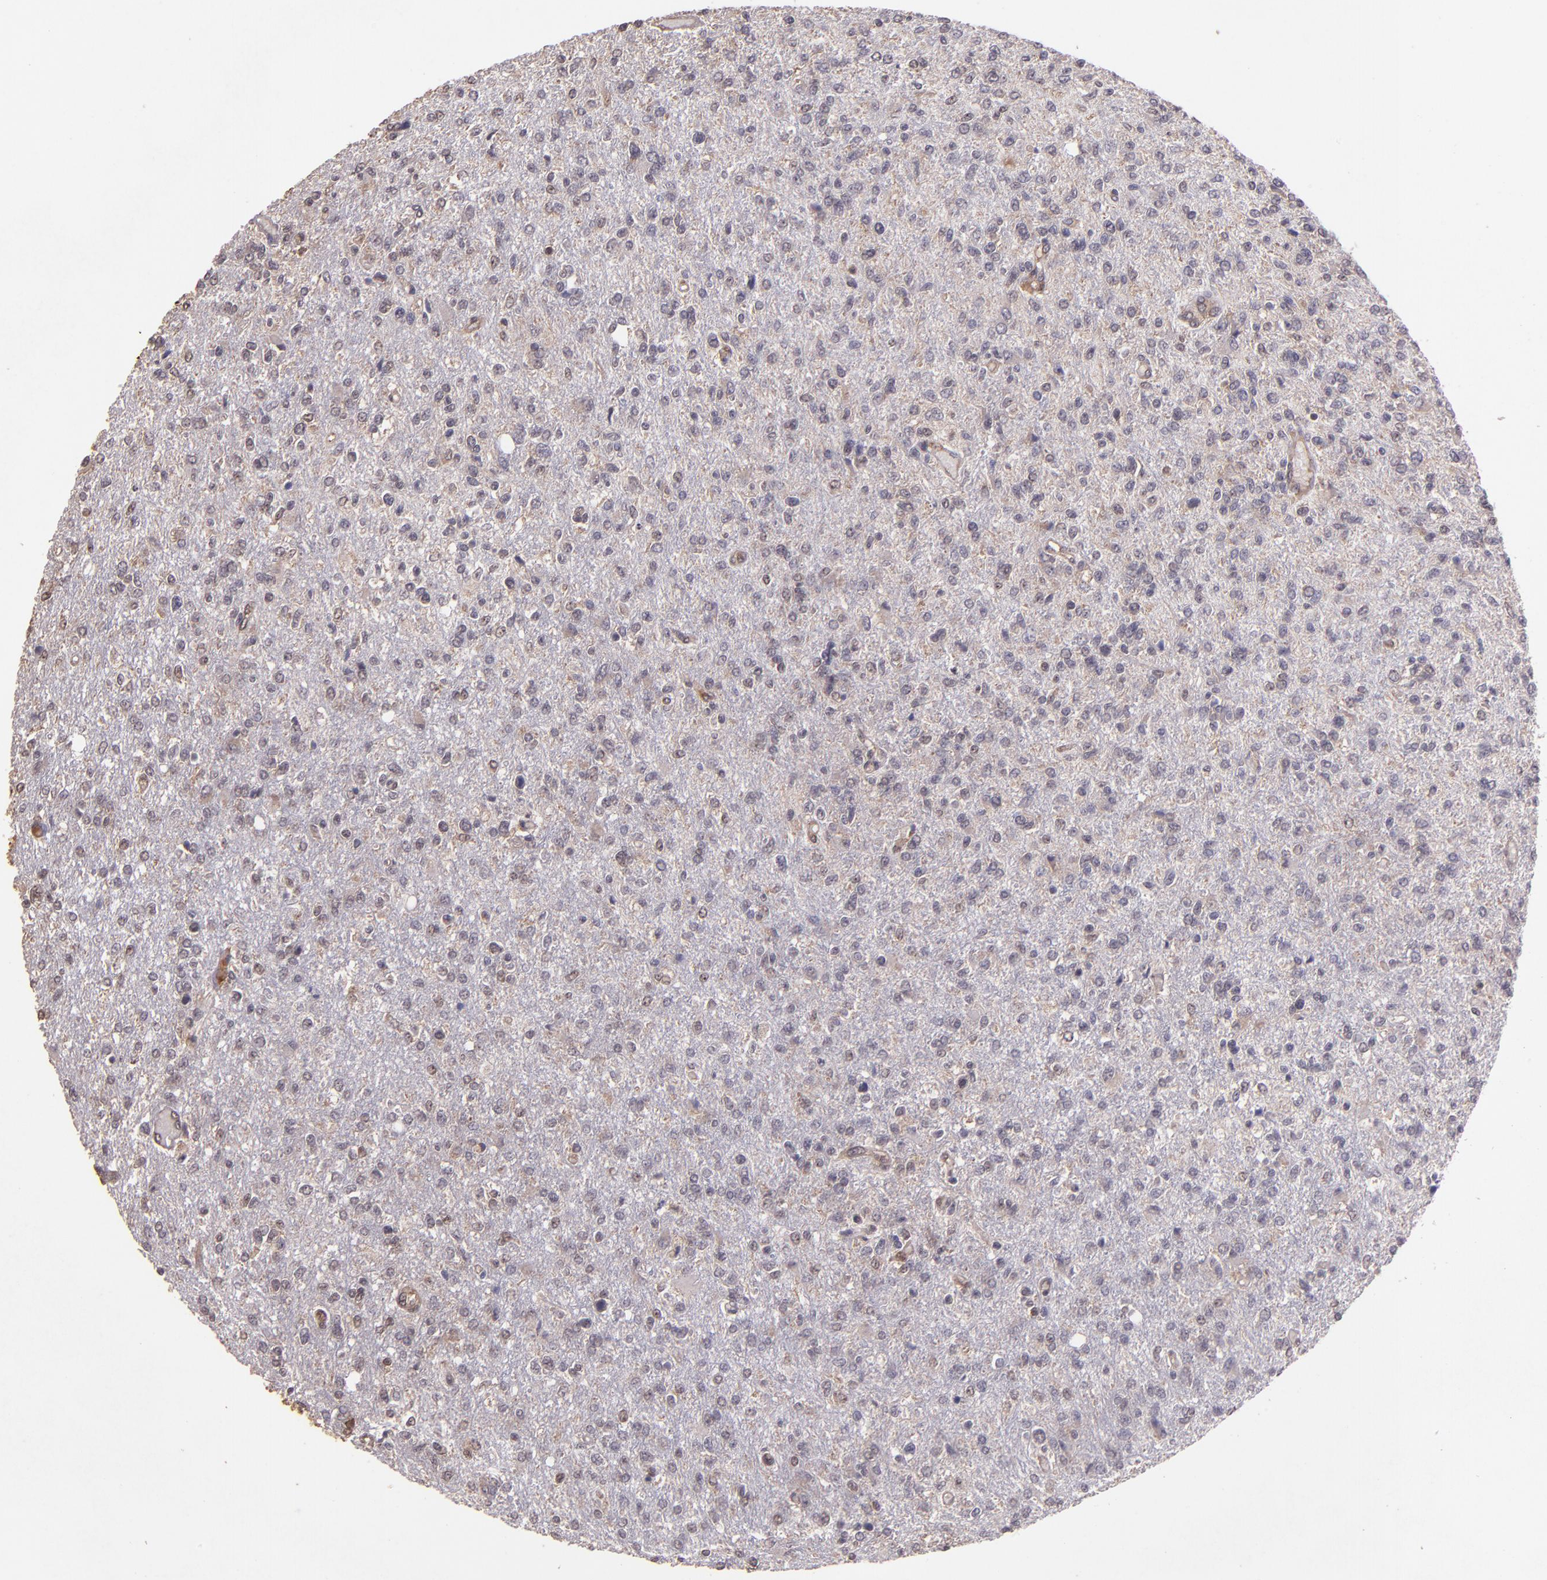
{"staining": {"intensity": "weak", "quantity": ">75%", "location": "cytoplasmic/membranous"}, "tissue": "glioma", "cell_type": "Tumor cells", "image_type": "cancer", "snomed": [{"axis": "morphology", "description": "Glioma, malignant, High grade"}, {"axis": "topography", "description": "Cerebral cortex"}], "caption": "Glioma tissue shows weak cytoplasmic/membranous staining in approximately >75% of tumor cells (DAB IHC, brown staining for protein, blue staining for nuclei).", "gene": "USP51", "patient": {"sex": "male", "age": 76}}